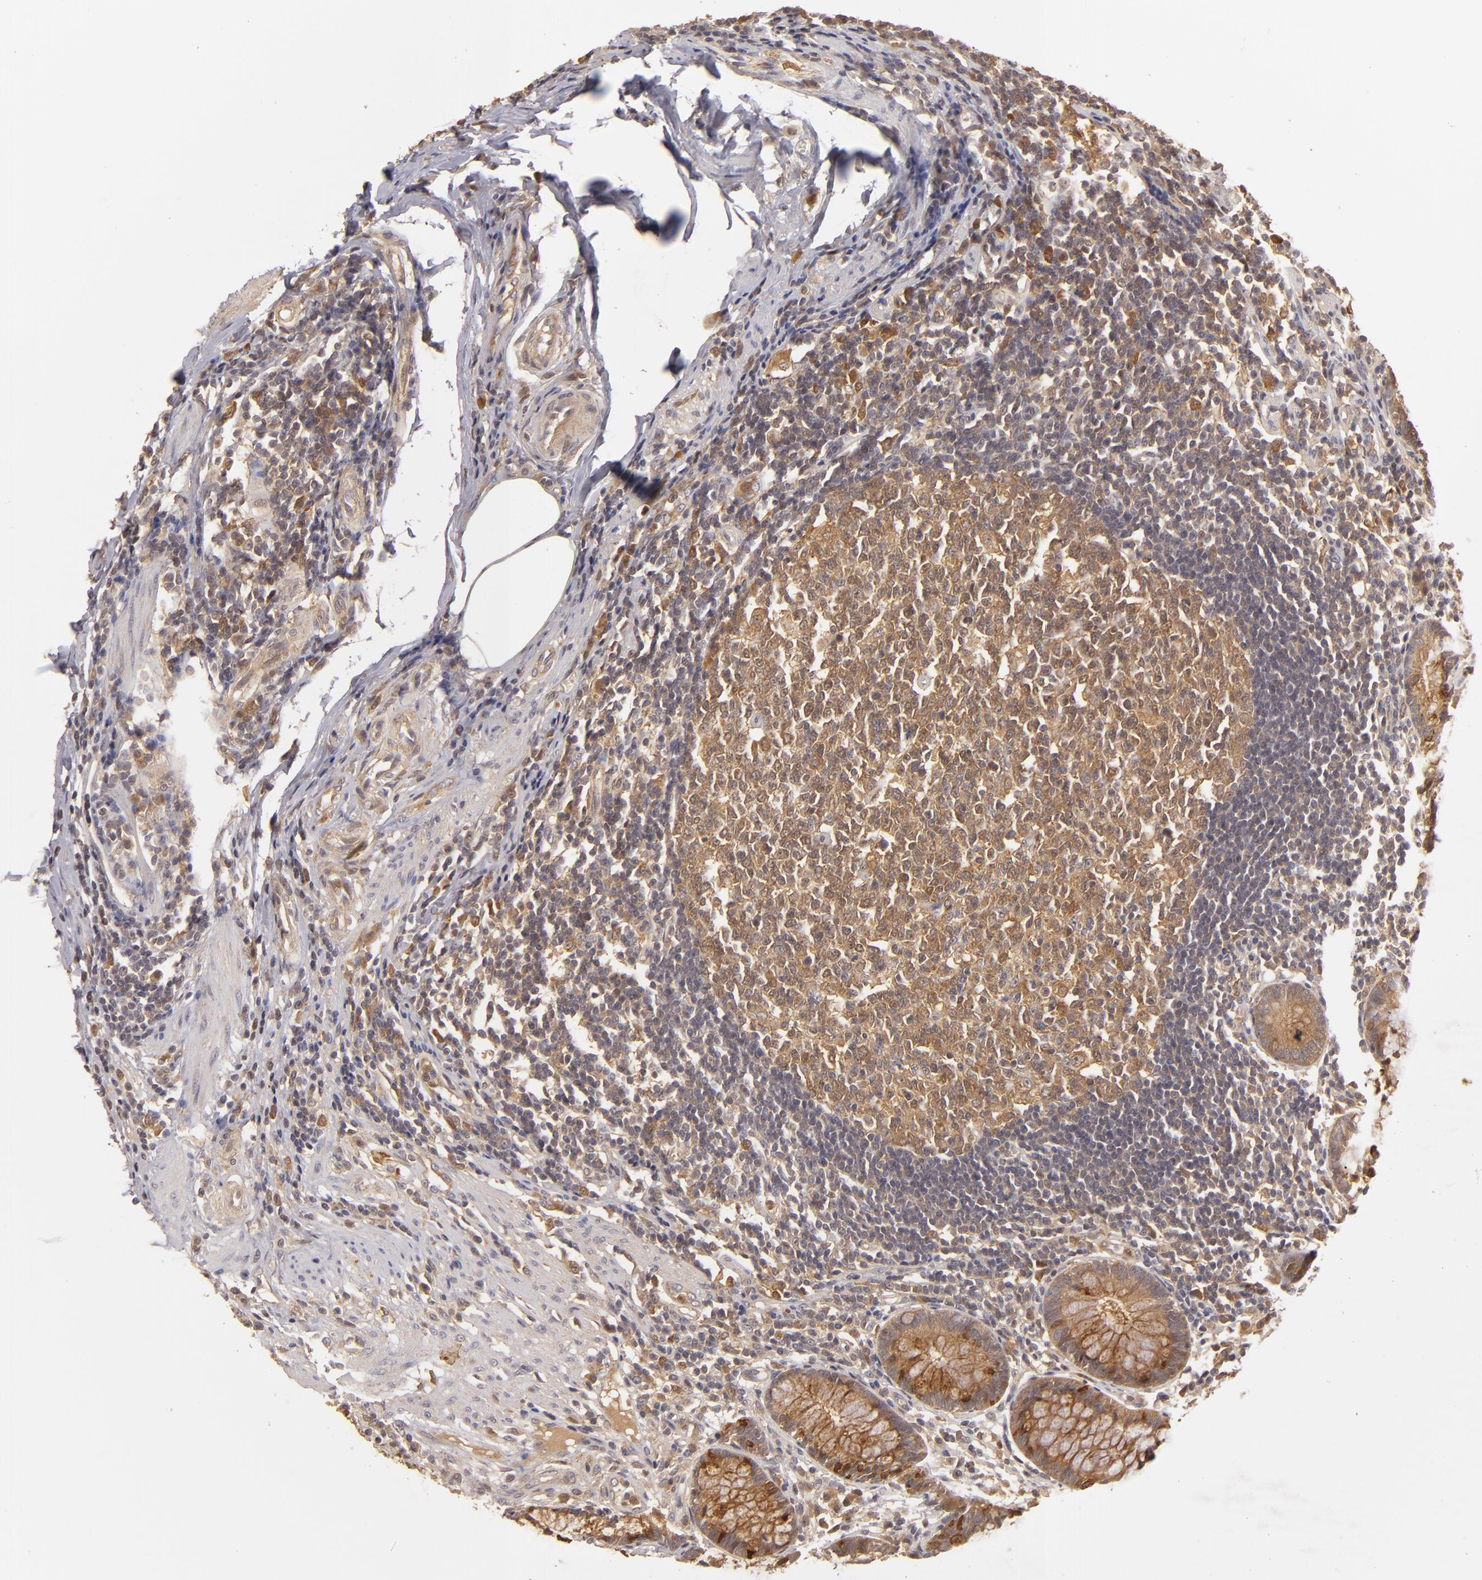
{"staining": {"intensity": "strong", "quantity": ">75%", "location": "cytoplasmic/membranous"}, "tissue": "rectum", "cell_type": "Glandular cells", "image_type": "normal", "snomed": [{"axis": "morphology", "description": "Normal tissue, NOS"}, {"axis": "topography", "description": "Rectum"}], "caption": "Brown immunohistochemical staining in unremarkable rectum shows strong cytoplasmic/membranous expression in about >75% of glandular cells.", "gene": "PRKCD", "patient": {"sex": "female", "age": 66}}